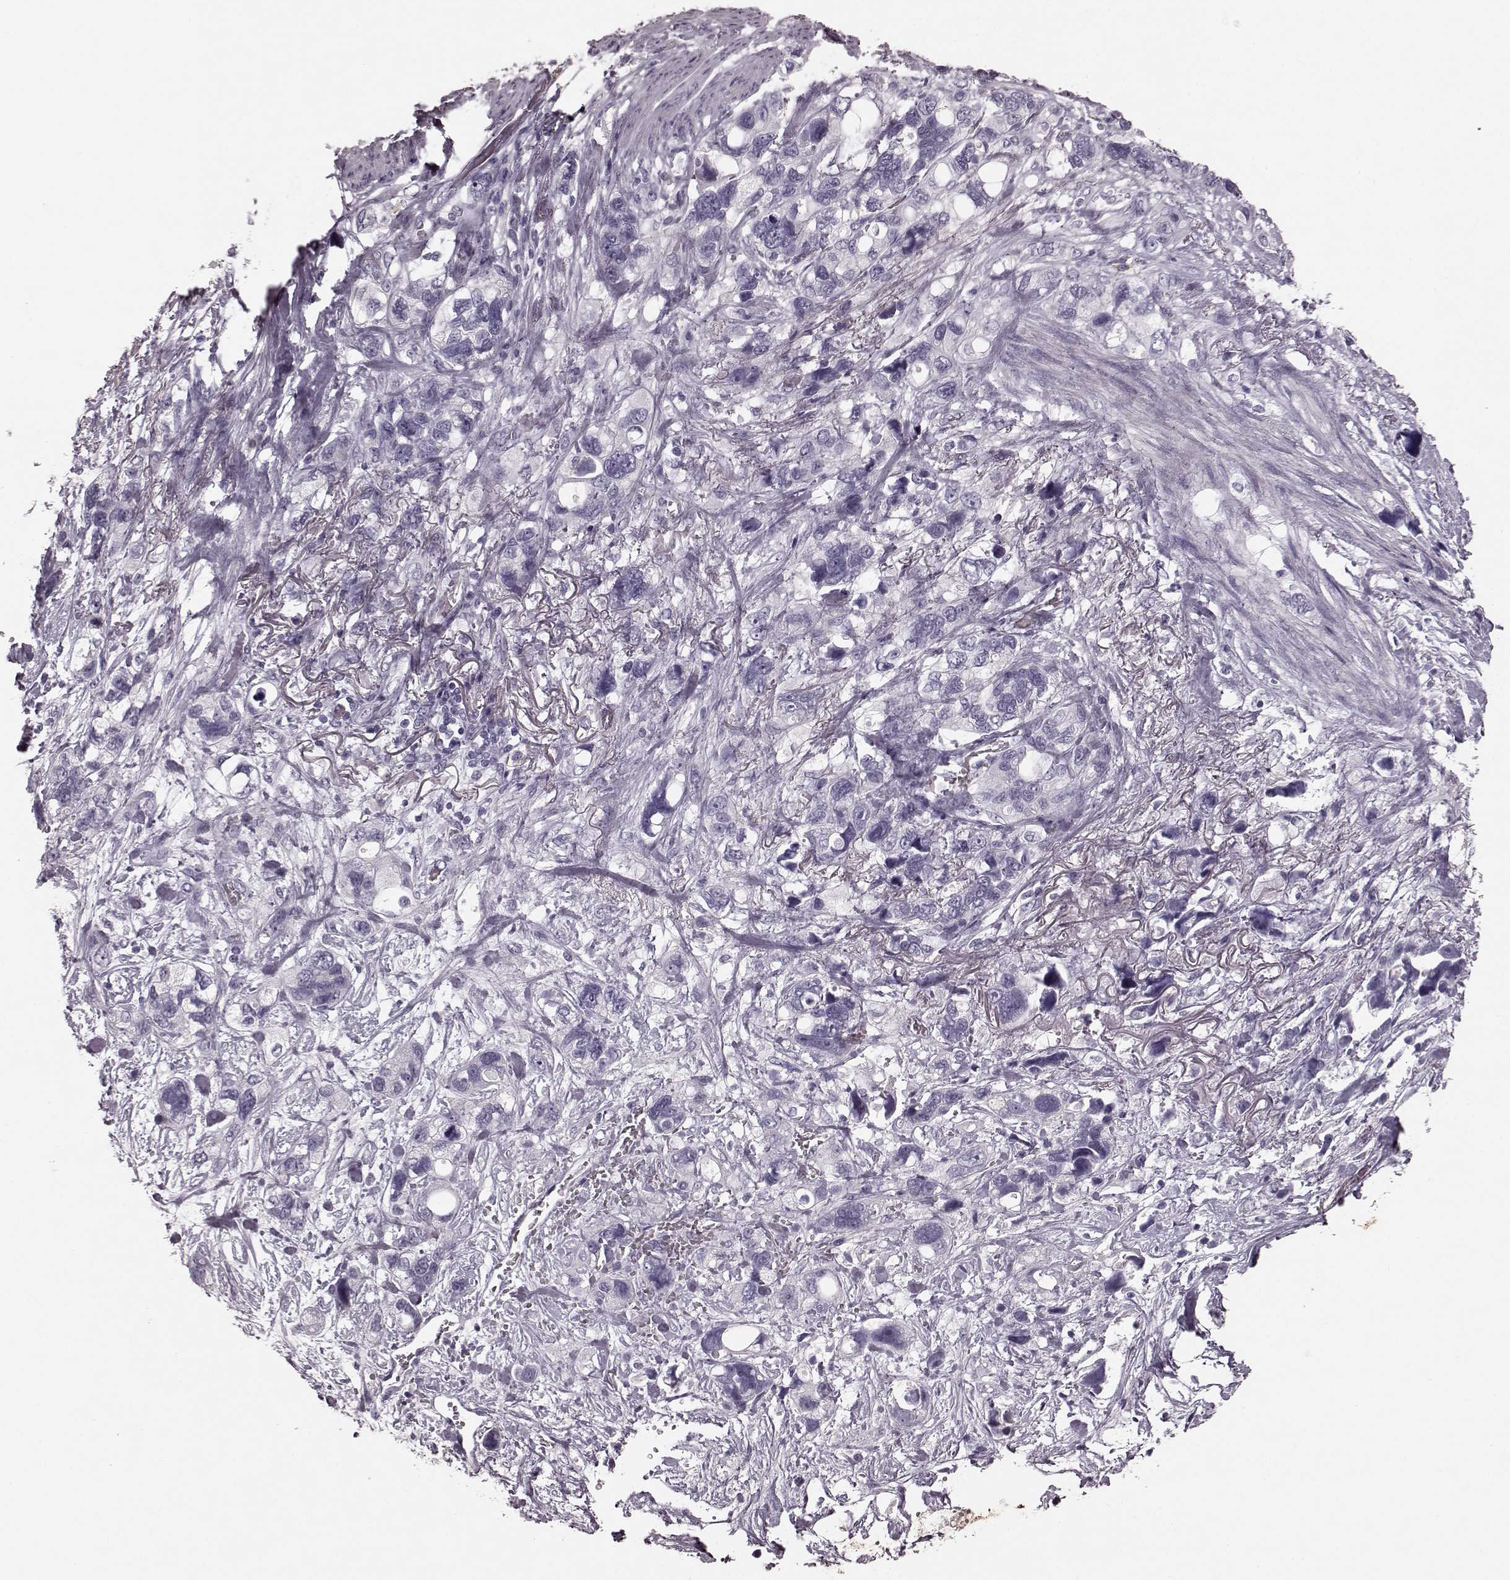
{"staining": {"intensity": "negative", "quantity": "none", "location": "none"}, "tissue": "stomach cancer", "cell_type": "Tumor cells", "image_type": "cancer", "snomed": [{"axis": "morphology", "description": "Adenocarcinoma, NOS"}, {"axis": "topography", "description": "Stomach, upper"}], "caption": "Stomach cancer stained for a protein using IHC demonstrates no staining tumor cells.", "gene": "TRPM1", "patient": {"sex": "female", "age": 81}}